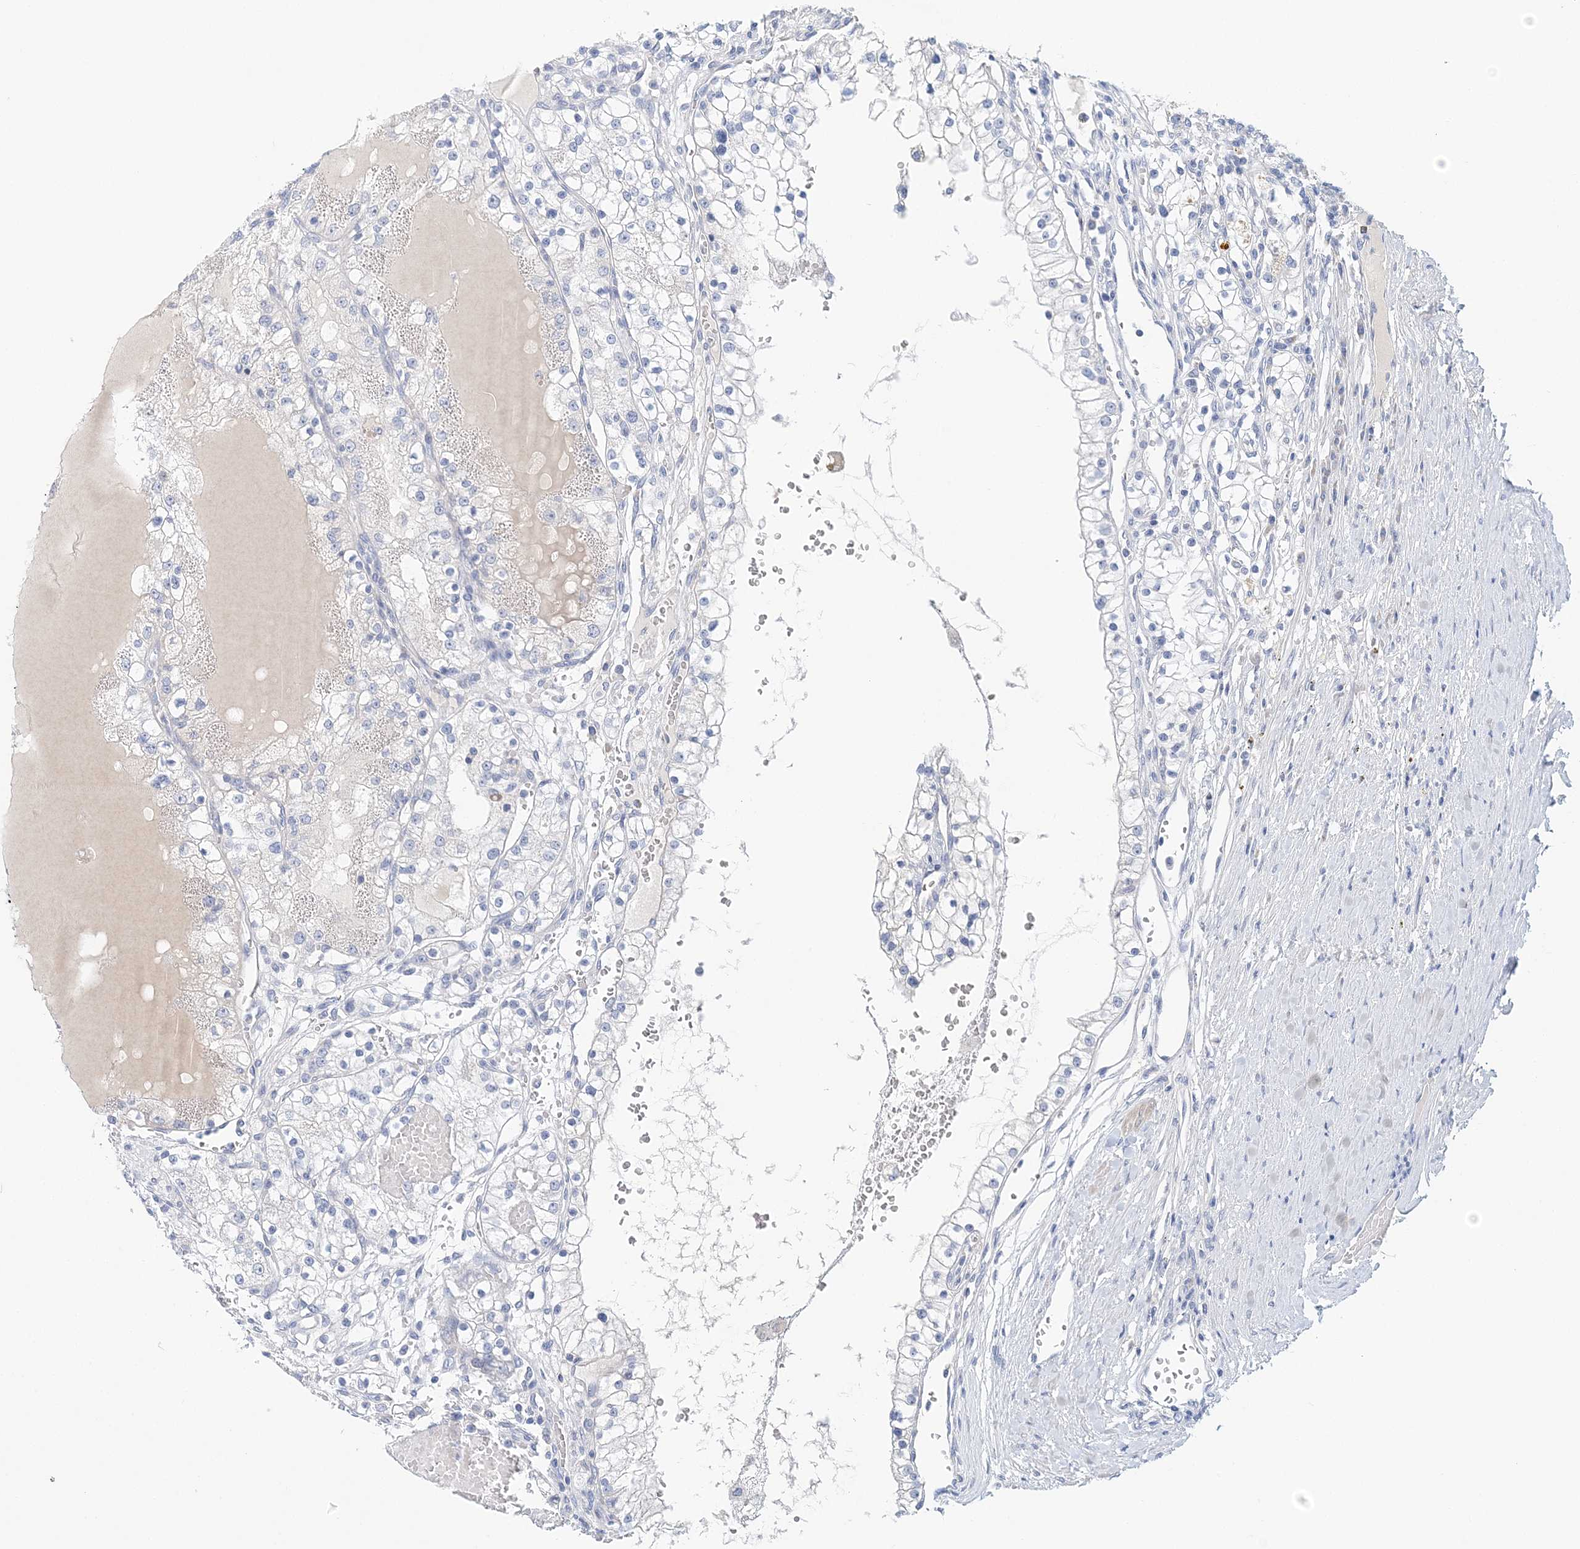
{"staining": {"intensity": "negative", "quantity": "none", "location": "none"}, "tissue": "renal cancer", "cell_type": "Tumor cells", "image_type": "cancer", "snomed": [{"axis": "morphology", "description": "Normal tissue, NOS"}, {"axis": "morphology", "description": "Adenocarcinoma, NOS"}, {"axis": "topography", "description": "Kidney"}], "caption": "Tumor cells show no significant protein positivity in renal adenocarcinoma.", "gene": "LRRIQ4", "patient": {"sex": "male", "age": 68}}